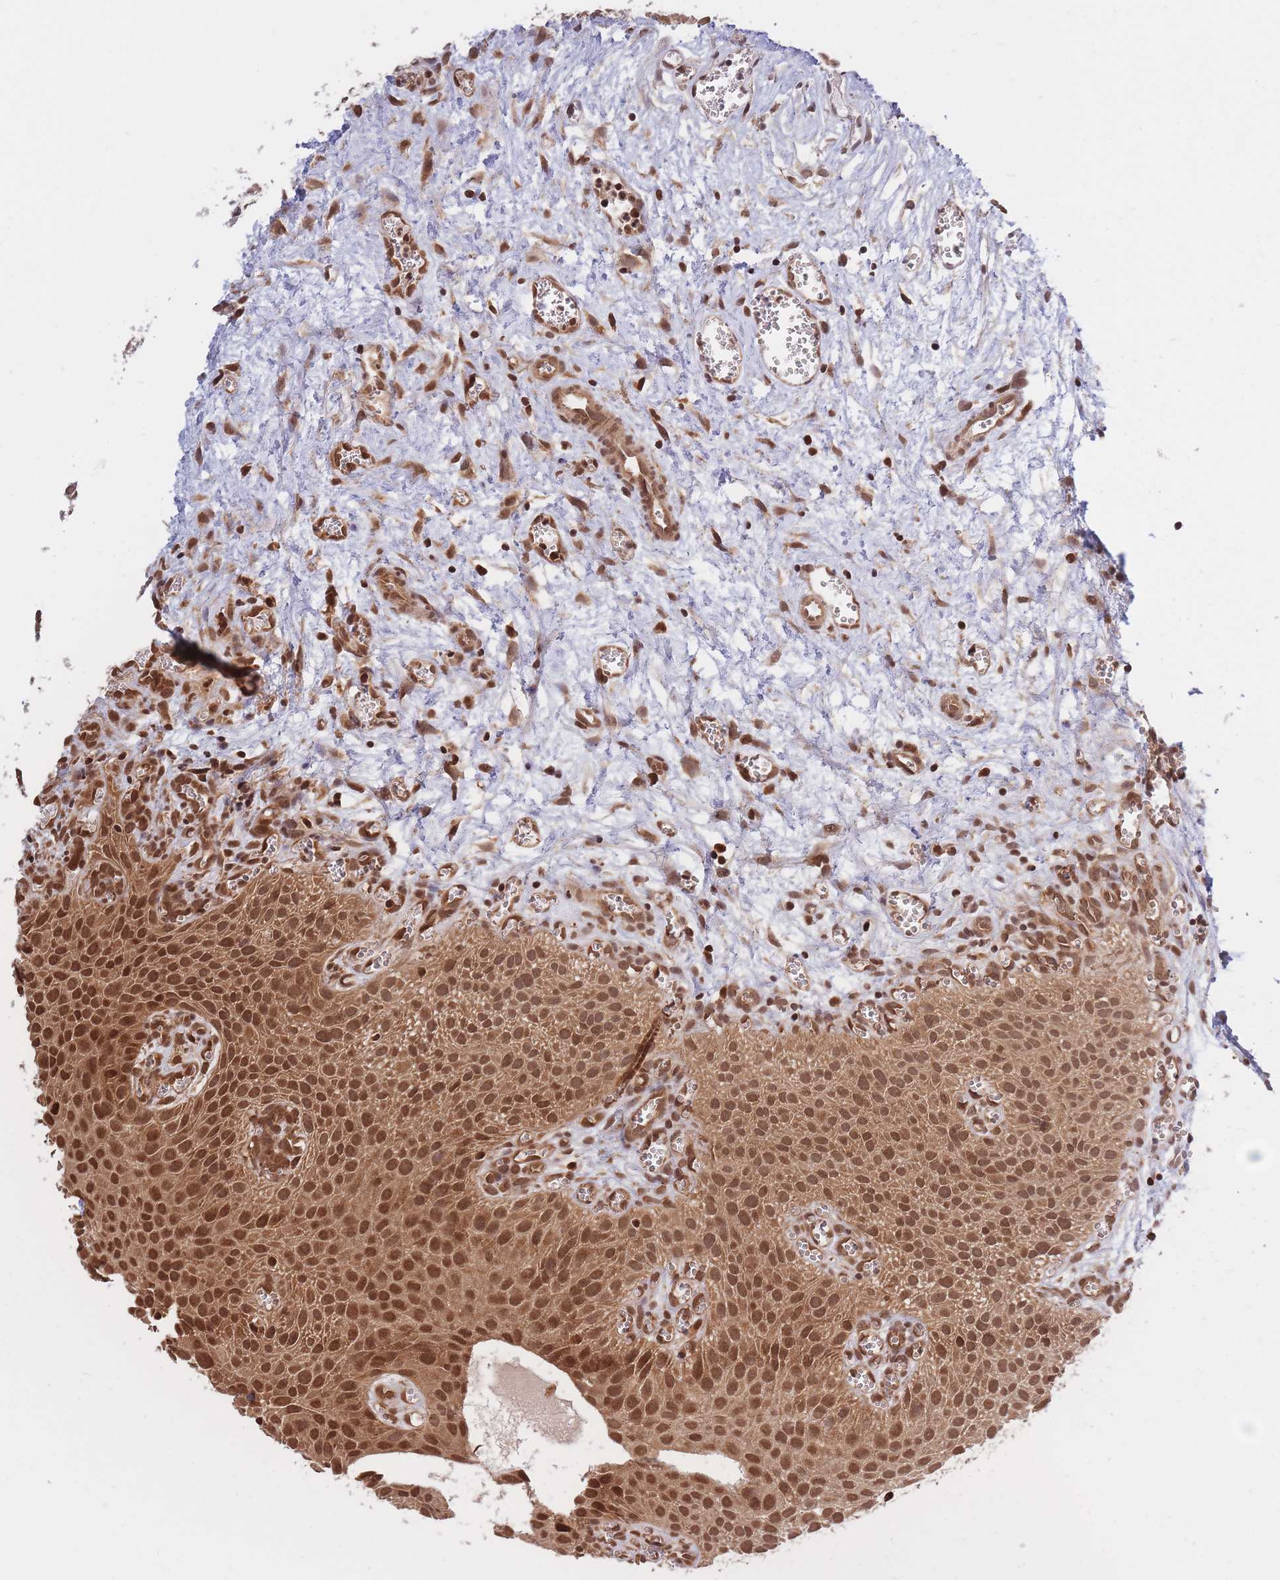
{"staining": {"intensity": "strong", "quantity": ">75%", "location": "cytoplasmic/membranous,nuclear"}, "tissue": "urothelial cancer", "cell_type": "Tumor cells", "image_type": "cancer", "snomed": [{"axis": "morphology", "description": "Urothelial carcinoma, Low grade"}, {"axis": "topography", "description": "Urinary bladder"}], "caption": "Immunohistochemical staining of urothelial cancer demonstrates high levels of strong cytoplasmic/membranous and nuclear positivity in approximately >75% of tumor cells. Nuclei are stained in blue.", "gene": "SRA1", "patient": {"sex": "male", "age": 88}}